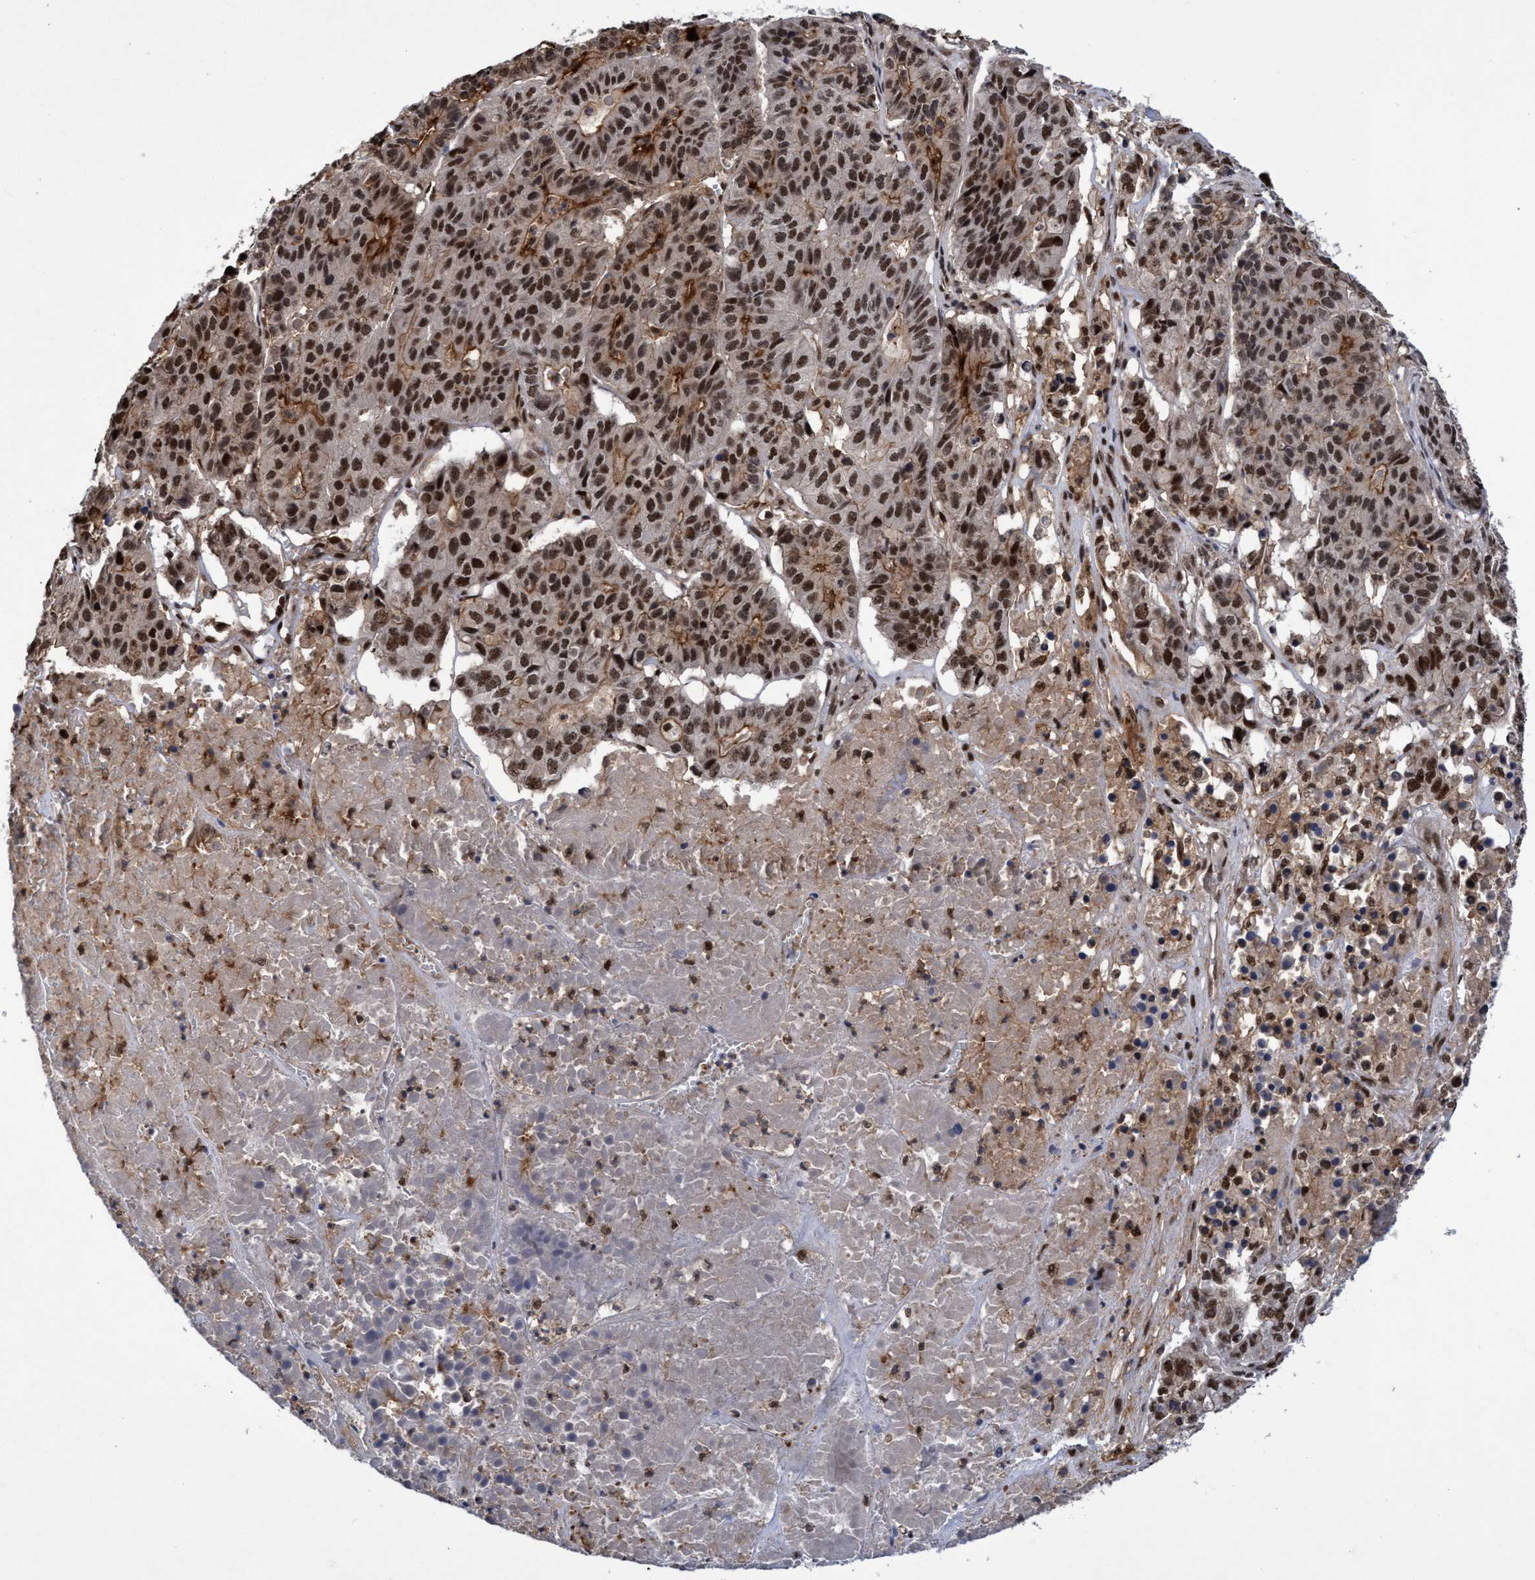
{"staining": {"intensity": "strong", "quantity": ">75%", "location": "cytoplasmic/membranous,nuclear"}, "tissue": "pancreatic cancer", "cell_type": "Tumor cells", "image_type": "cancer", "snomed": [{"axis": "morphology", "description": "Adenocarcinoma, NOS"}, {"axis": "topography", "description": "Pancreas"}], "caption": "Adenocarcinoma (pancreatic) stained with immunohistochemistry (IHC) demonstrates strong cytoplasmic/membranous and nuclear staining in approximately >75% of tumor cells.", "gene": "GTF2F1", "patient": {"sex": "male", "age": 50}}